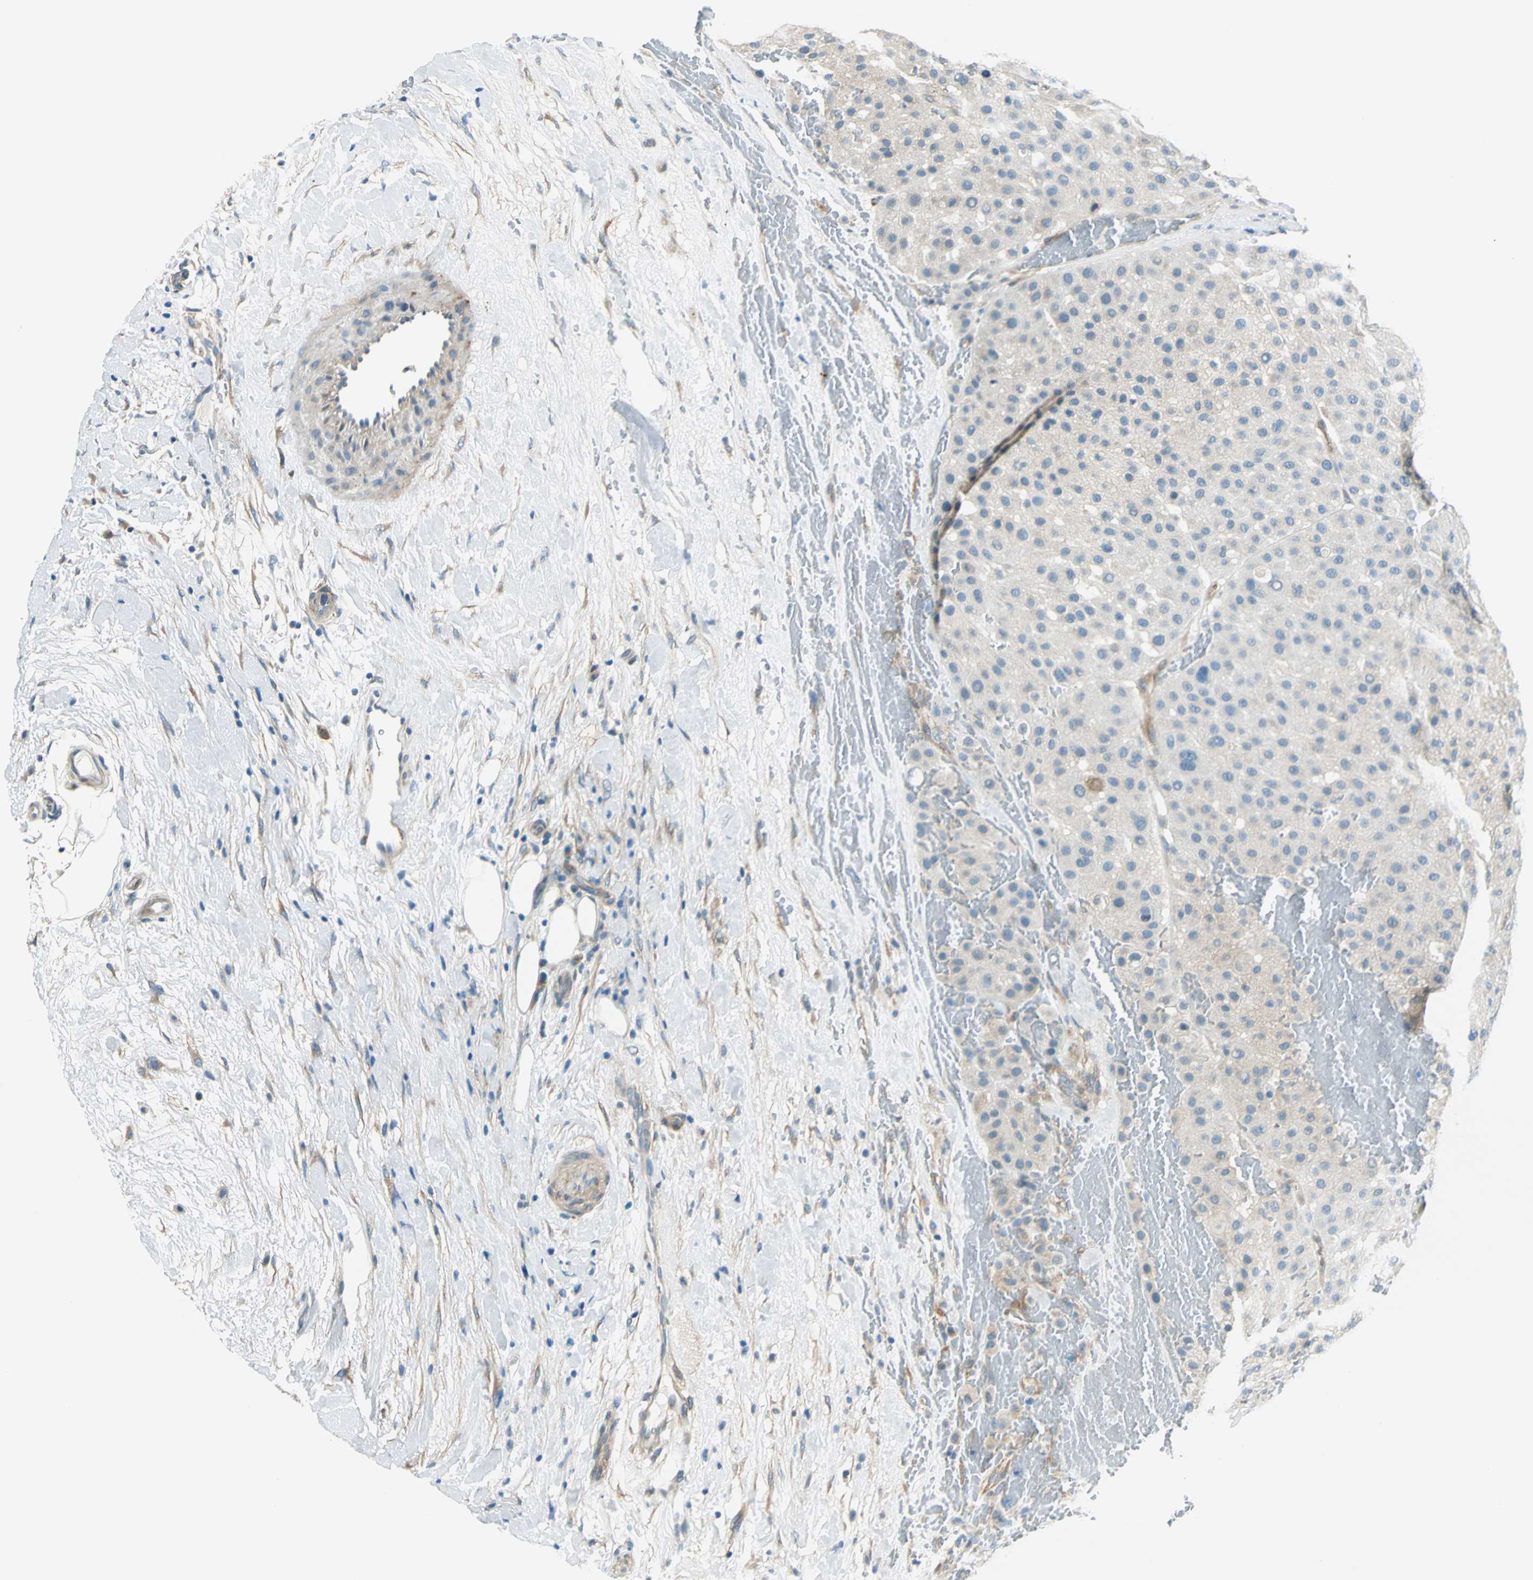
{"staining": {"intensity": "negative", "quantity": "none", "location": "none"}, "tissue": "melanoma", "cell_type": "Tumor cells", "image_type": "cancer", "snomed": [{"axis": "morphology", "description": "Normal tissue, NOS"}, {"axis": "morphology", "description": "Malignant melanoma, Metastatic site"}, {"axis": "topography", "description": "Skin"}], "caption": "This is an immunohistochemistry (IHC) image of human melanoma. There is no positivity in tumor cells.", "gene": "CDC42EP1", "patient": {"sex": "male", "age": 41}}